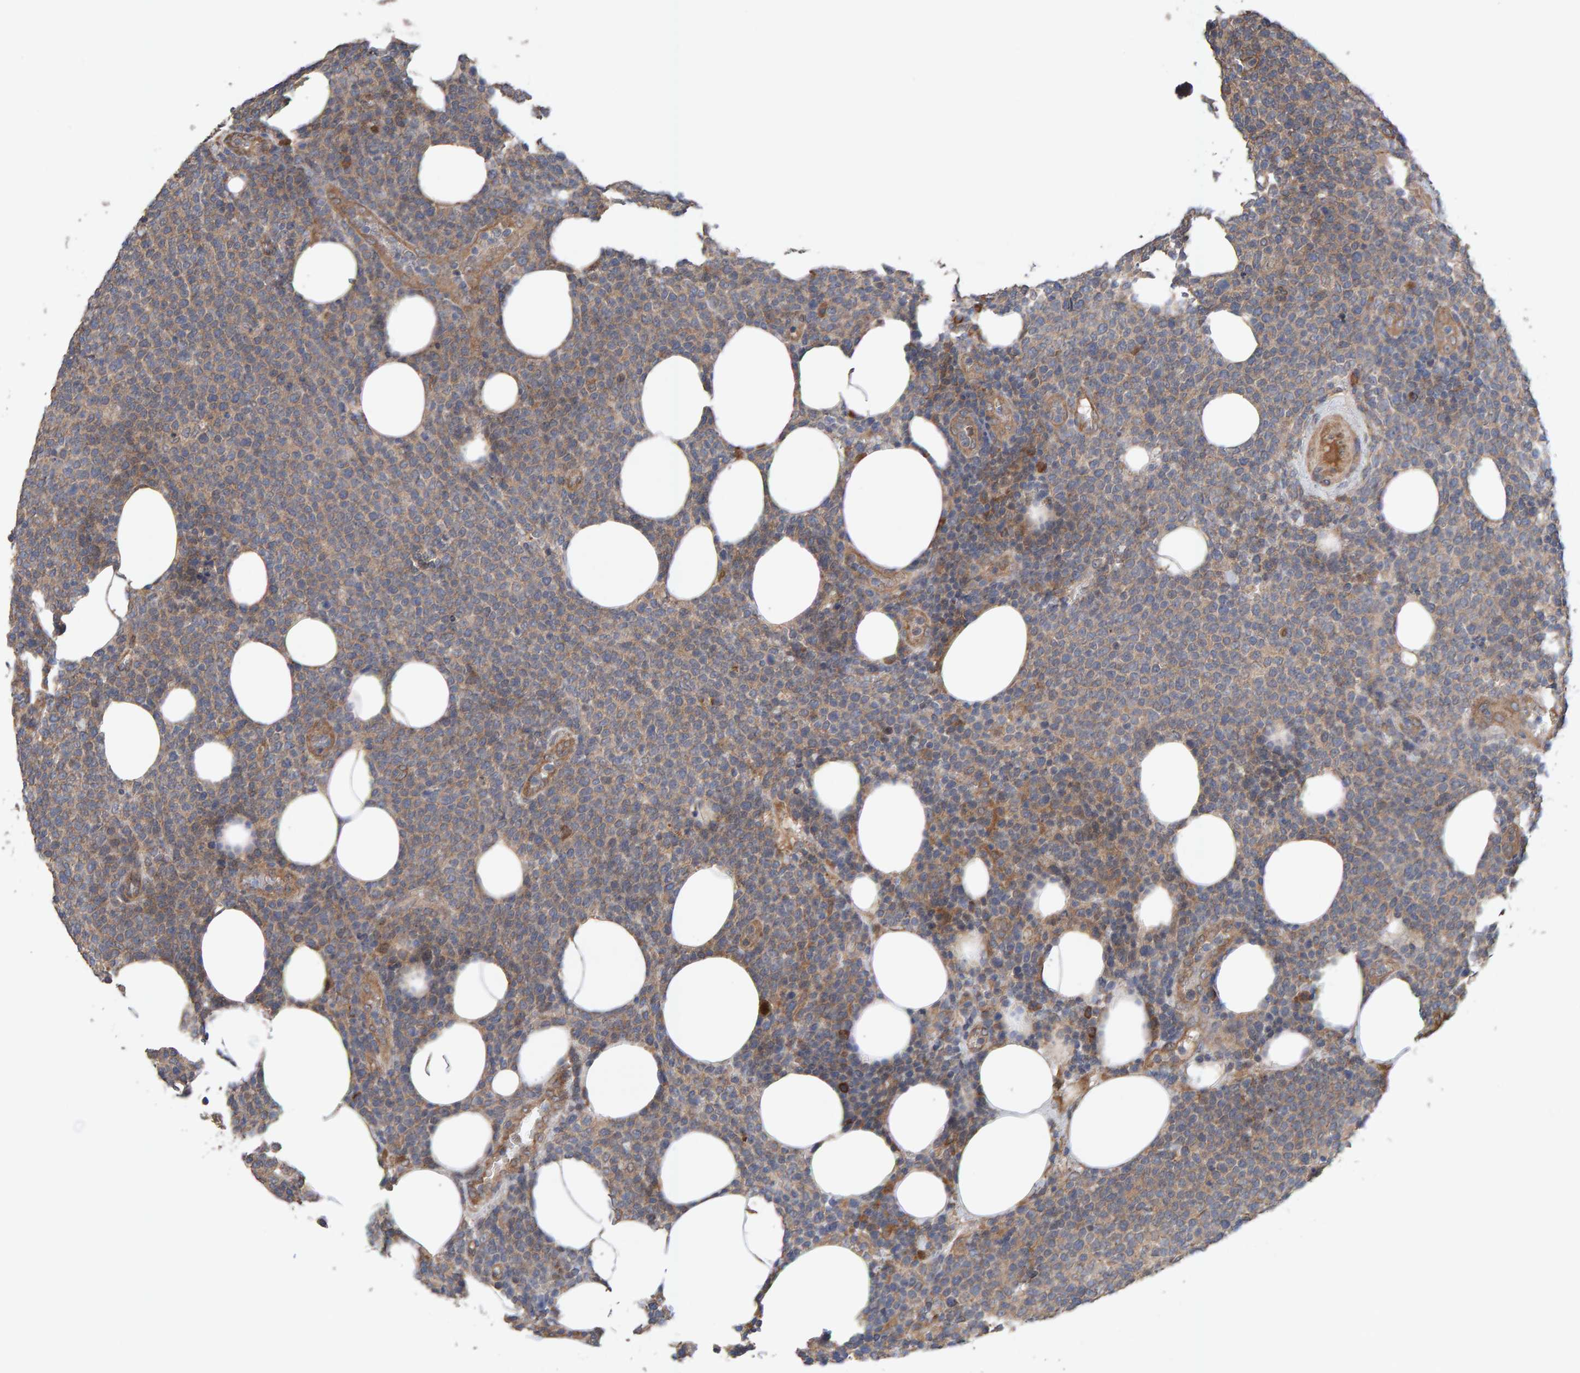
{"staining": {"intensity": "weak", "quantity": ">75%", "location": "cytoplasmic/membranous"}, "tissue": "lymphoma", "cell_type": "Tumor cells", "image_type": "cancer", "snomed": [{"axis": "morphology", "description": "Malignant lymphoma, non-Hodgkin's type, High grade"}, {"axis": "topography", "description": "Lymph node"}], "caption": "High-magnification brightfield microscopy of lymphoma stained with DAB (3,3'-diaminobenzidine) (brown) and counterstained with hematoxylin (blue). tumor cells exhibit weak cytoplasmic/membranous positivity is present in approximately>75% of cells.", "gene": "LRSAM1", "patient": {"sex": "male", "age": 61}}